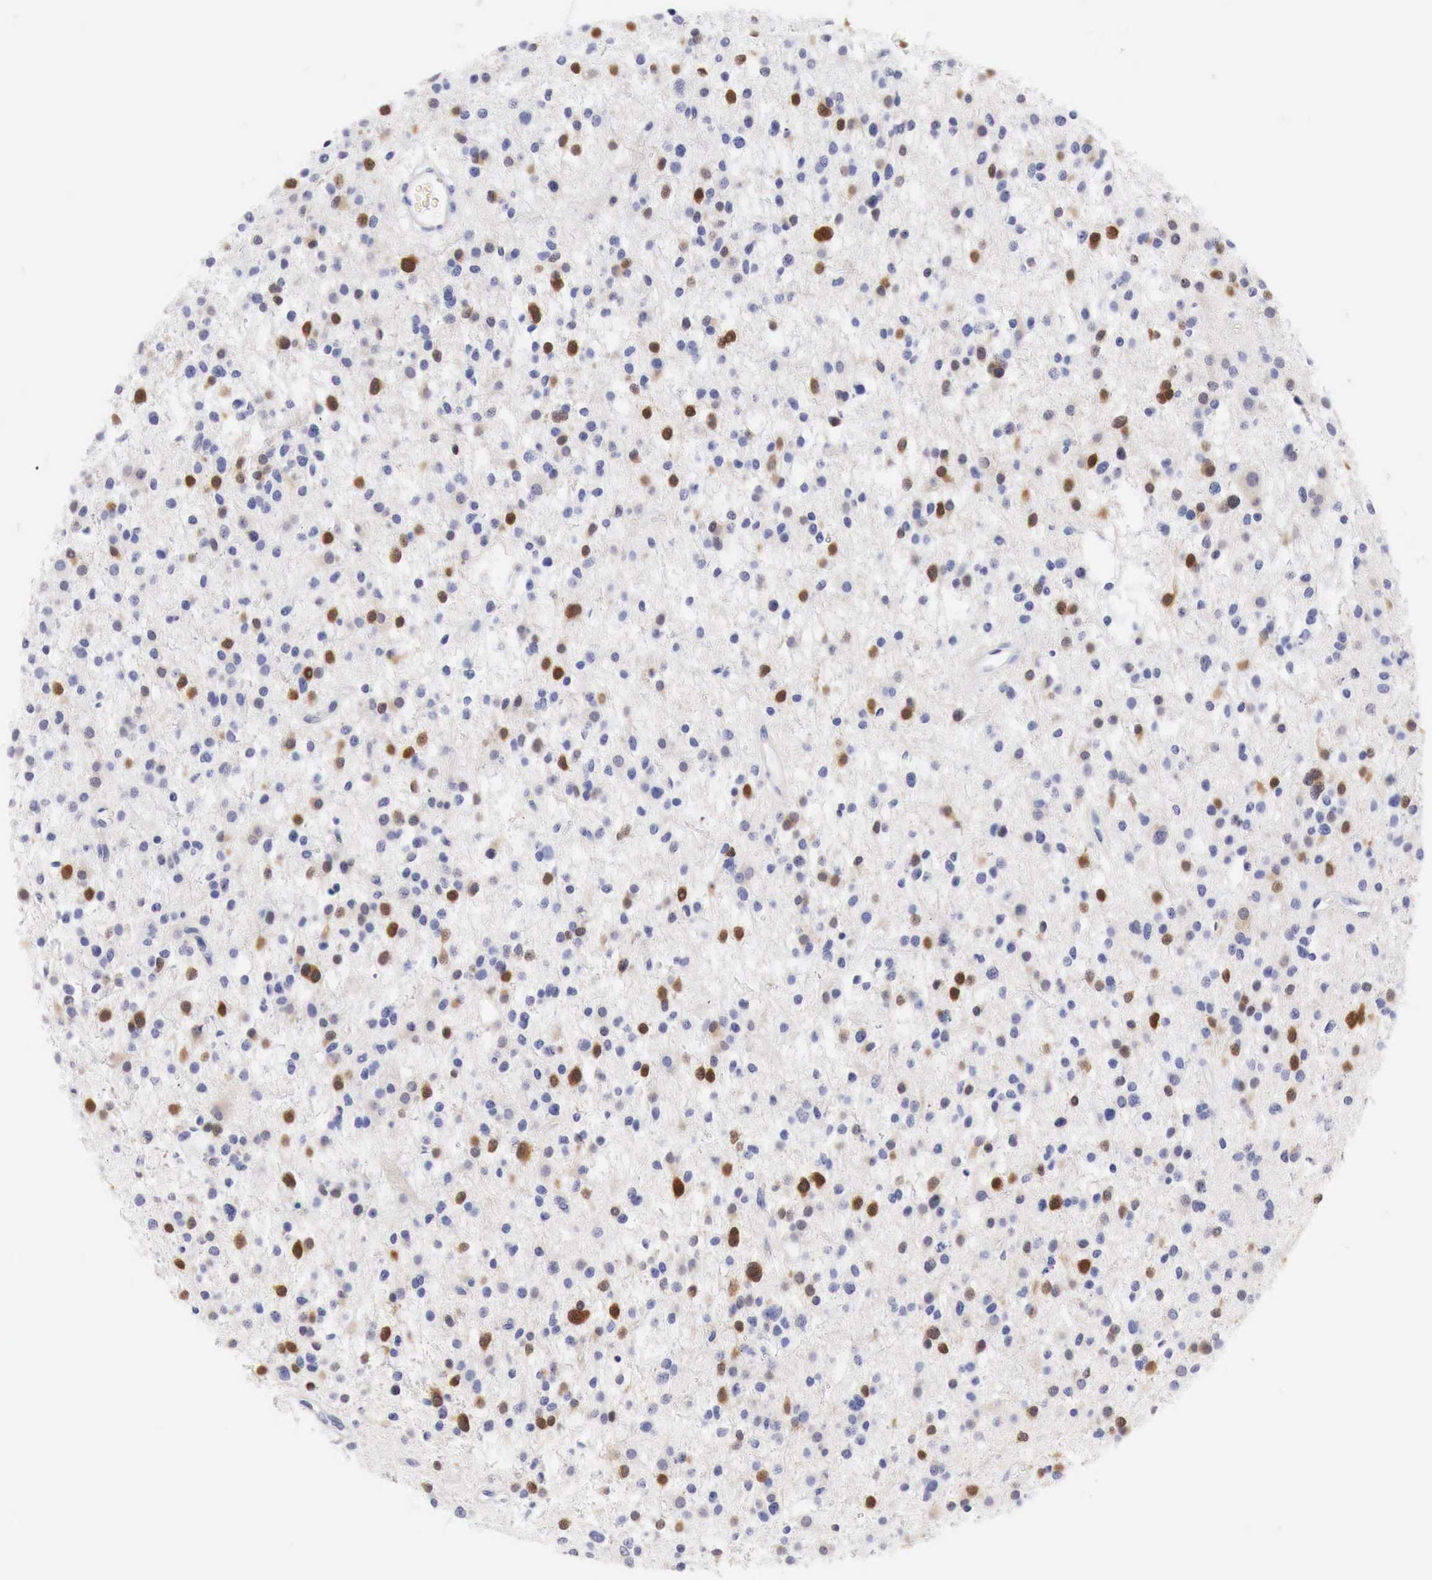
{"staining": {"intensity": "moderate", "quantity": "<25%", "location": "nuclear"}, "tissue": "glioma", "cell_type": "Tumor cells", "image_type": "cancer", "snomed": [{"axis": "morphology", "description": "Glioma, malignant, Low grade"}, {"axis": "topography", "description": "Brain"}], "caption": "DAB immunohistochemical staining of human glioma exhibits moderate nuclear protein positivity in about <25% of tumor cells. (brown staining indicates protein expression, while blue staining denotes nuclei).", "gene": "CDKN2A", "patient": {"sex": "female", "age": 36}}